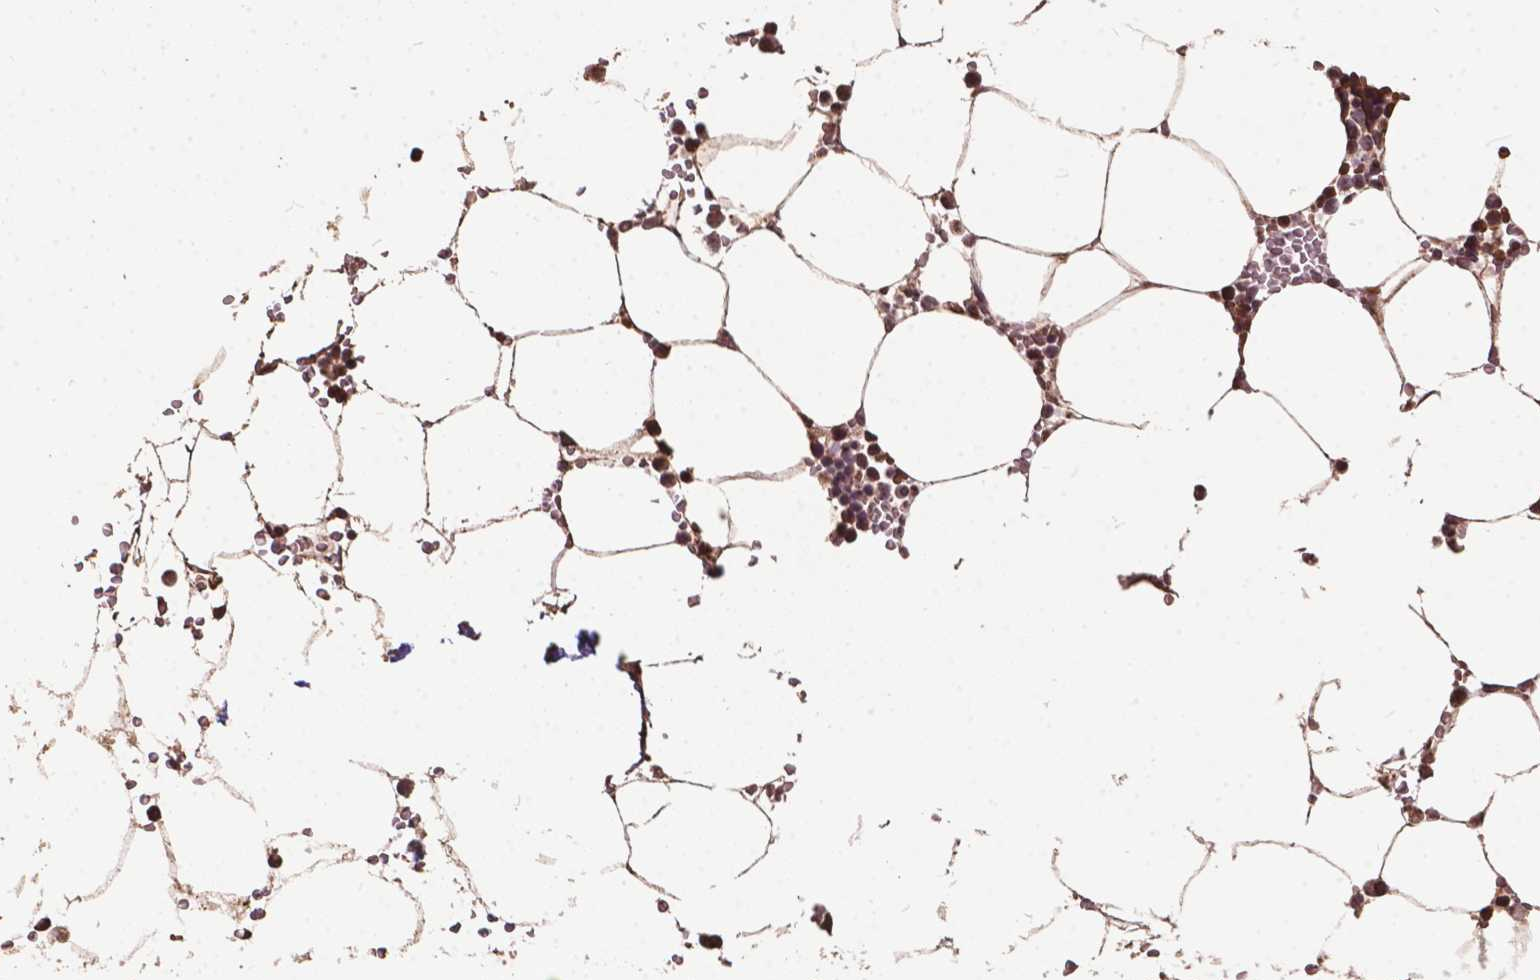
{"staining": {"intensity": "moderate", "quantity": "25%-75%", "location": "nuclear"}, "tissue": "bone marrow", "cell_type": "Hematopoietic cells", "image_type": "normal", "snomed": [{"axis": "morphology", "description": "Normal tissue, NOS"}, {"axis": "topography", "description": "Bone marrow"}], "caption": "Bone marrow stained with DAB (3,3'-diaminobenzidine) immunohistochemistry (IHC) reveals medium levels of moderate nuclear positivity in about 25%-75% of hematopoietic cells.", "gene": "GLRA2", "patient": {"sex": "female", "age": 52}}